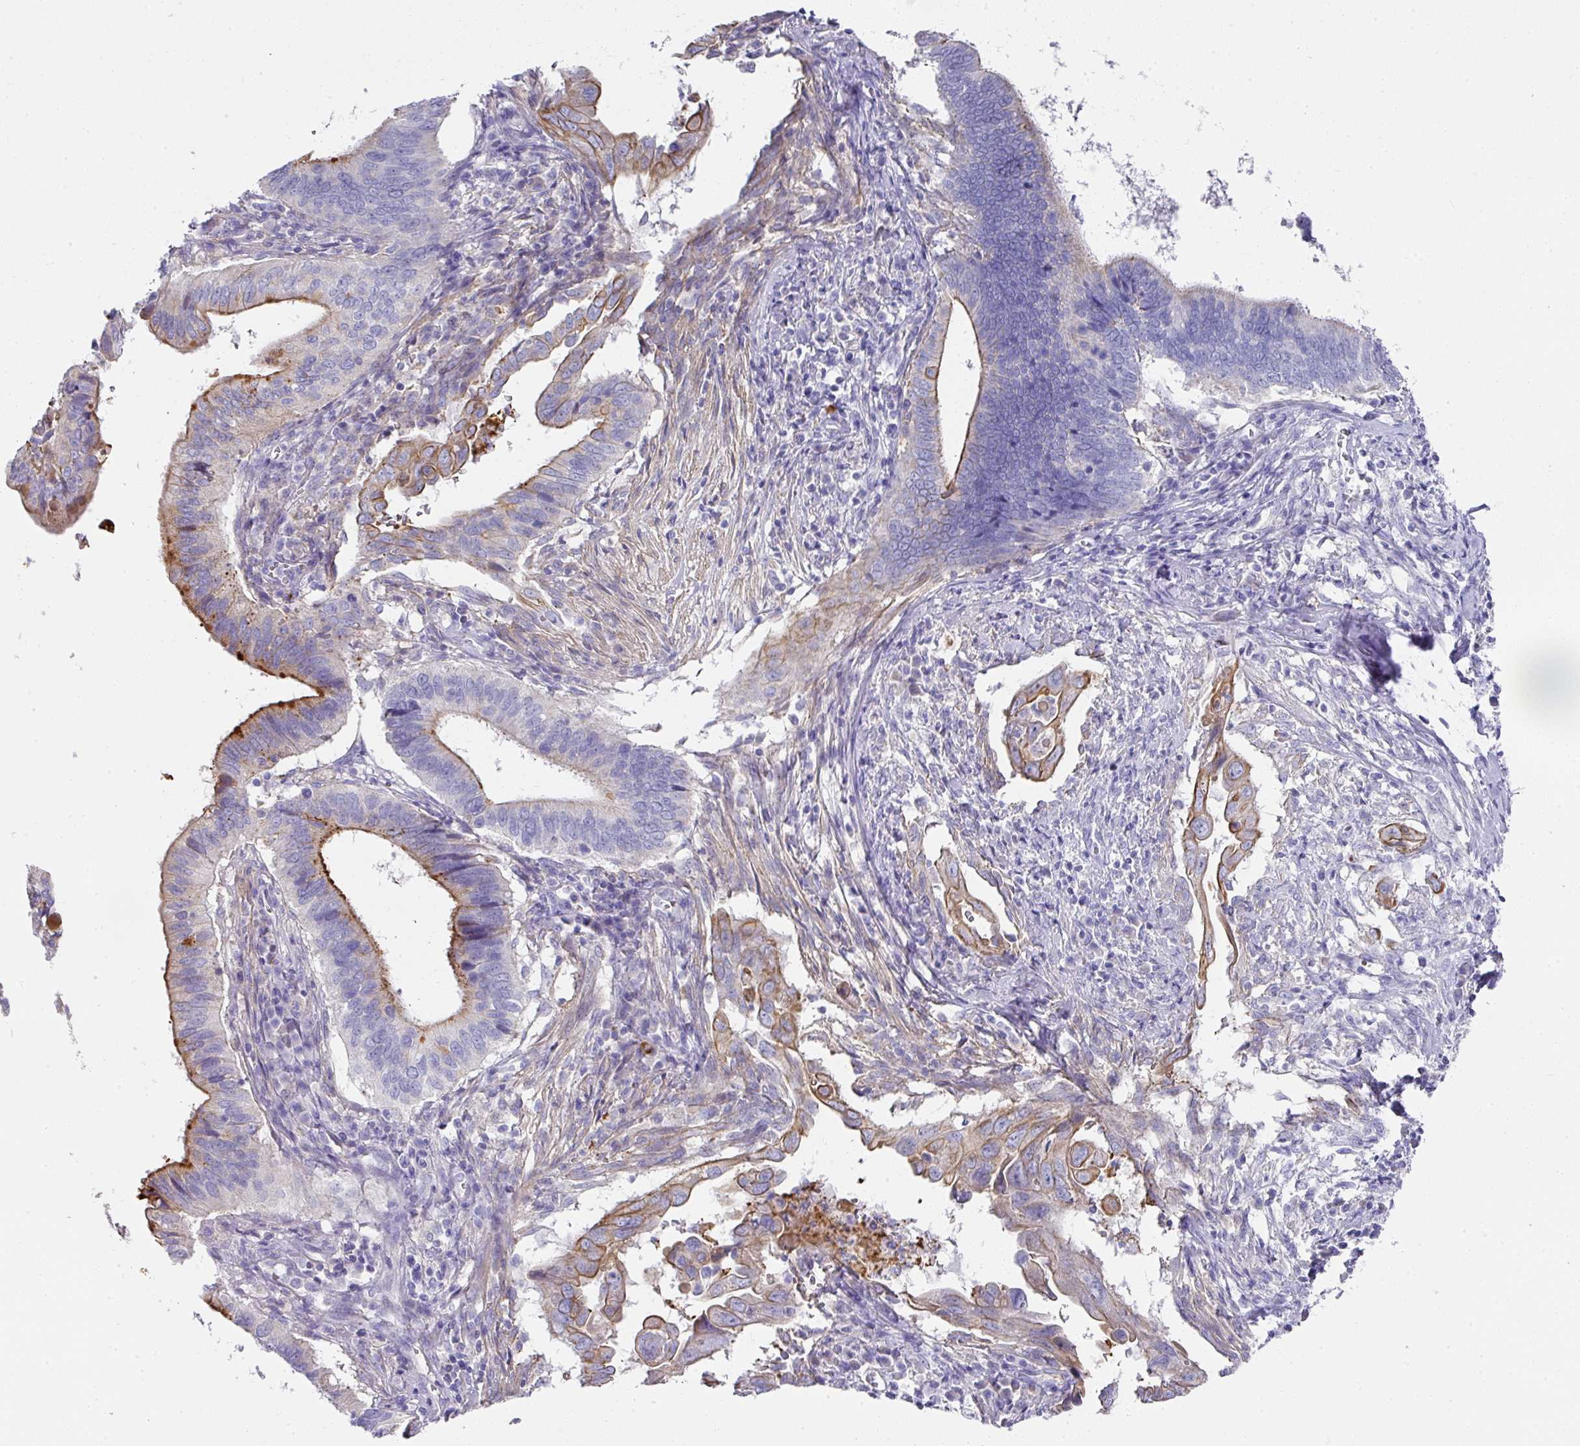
{"staining": {"intensity": "moderate", "quantity": "25%-75%", "location": "cytoplasmic/membranous"}, "tissue": "cervical cancer", "cell_type": "Tumor cells", "image_type": "cancer", "snomed": [{"axis": "morphology", "description": "Adenocarcinoma, NOS"}, {"axis": "topography", "description": "Cervix"}], "caption": "Cervical cancer (adenocarcinoma) stained with a brown dye displays moderate cytoplasmic/membranous positive expression in approximately 25%-75% of tumor cells.", "gene": "TARM1", "patient": {"sex": "female", "age": 42}}